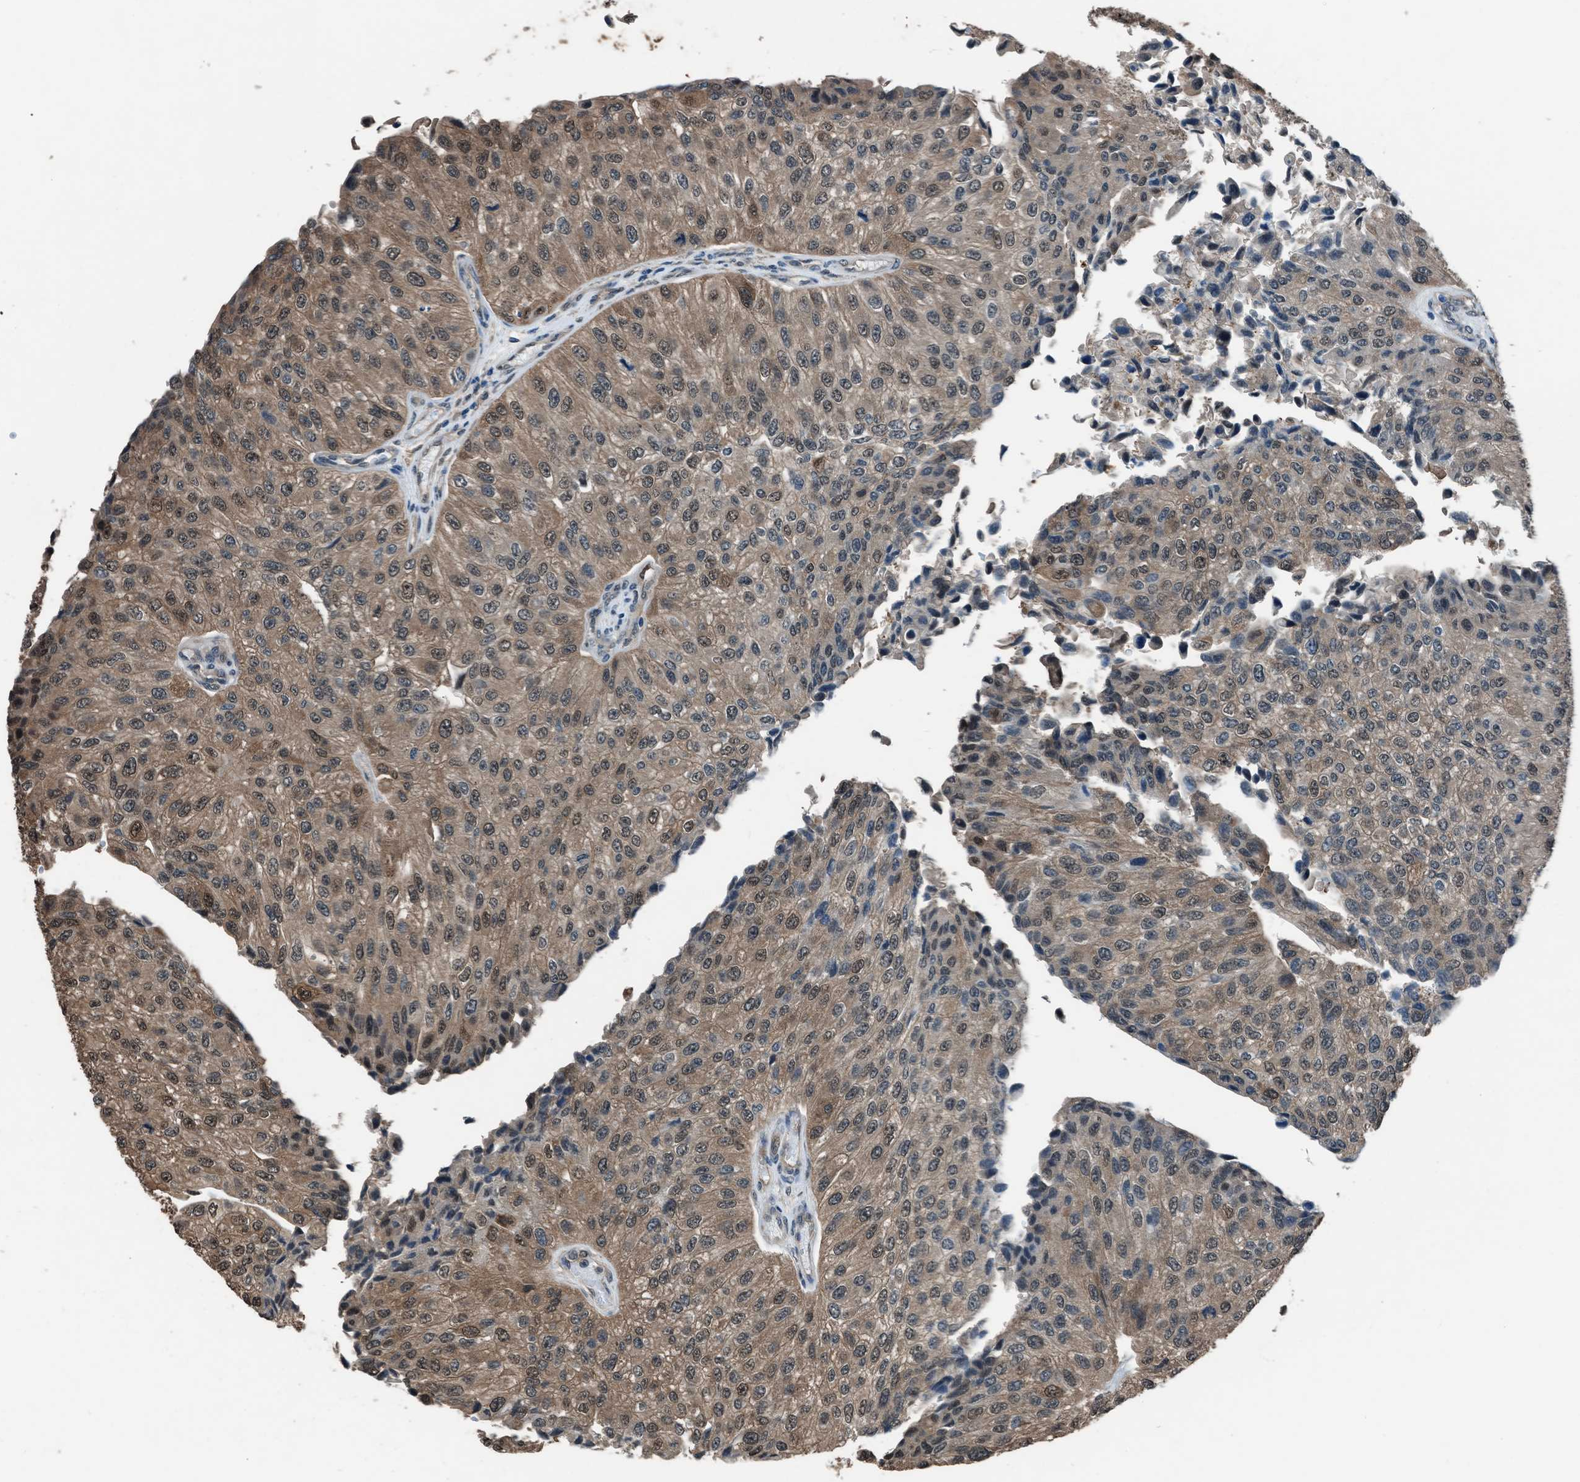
{"staining": {"intensity": "moderate", "quantity": "25%-75%", "location": "cytoplasmic/membranous,nuclear"}, "tissue": "urothelial cancer", "cell_type": "Tumor cells", "image_type": "cancer", "snomed": [{"axis": "morphology", "description": "Urothelial carcinoma, High grade"}, {"axis": "topography", "description": "Kidney"}, {"axis": "topography", "description": "Urinary bladder"}], "caption": "The micrograph demonstrates staining of high-grade urothelial carcinoma, revealing moderate cytoplasmic/membranous and nuclear protein positivity (brown color) within tumor cells.", "gene": "YWHAG", "patient": {"sex": "male", "age": 77}}